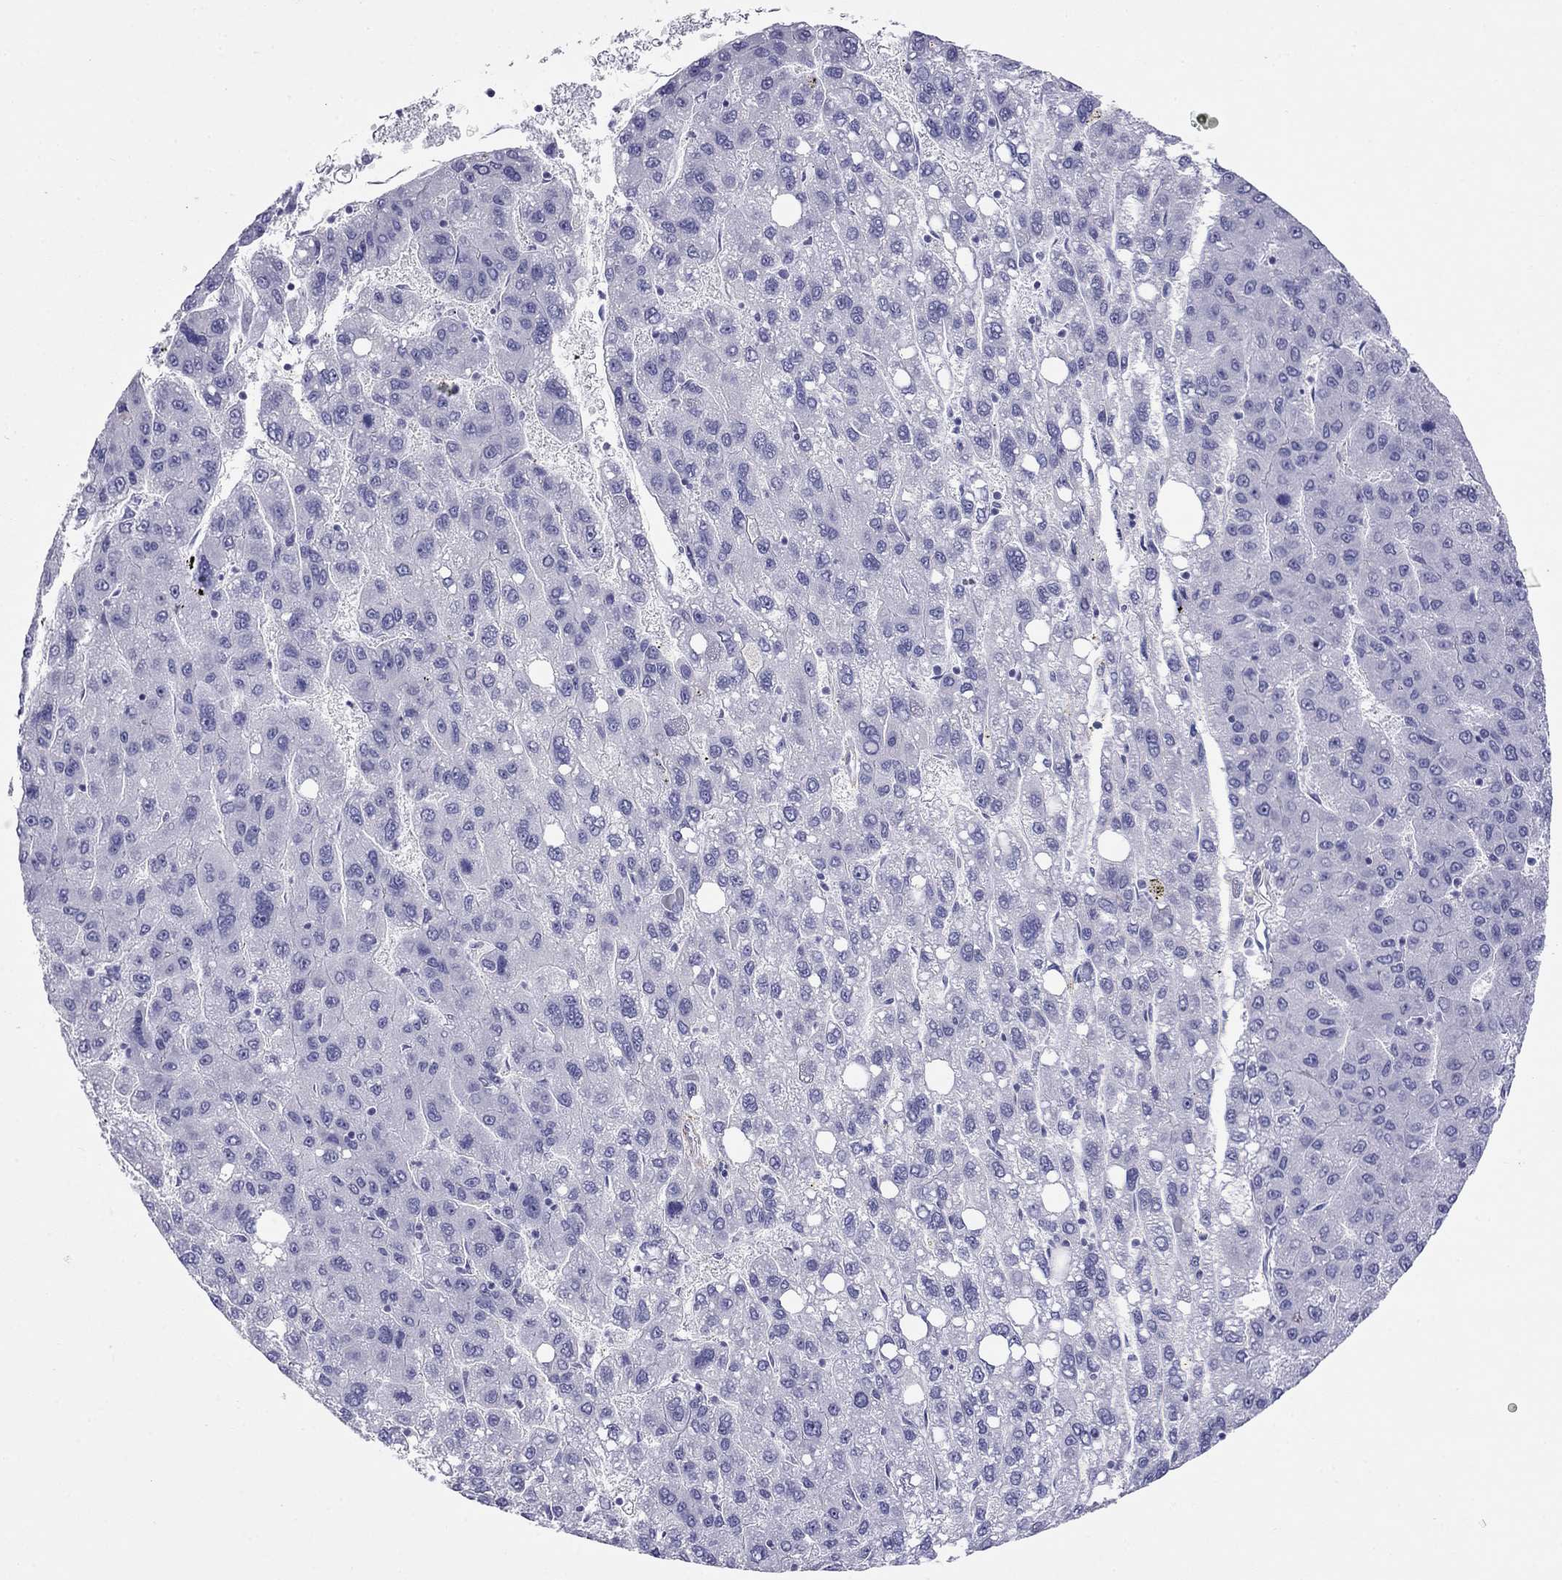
{"staining": {"intensity": "negative", "quantity": "none", "location": "none"}, "tissue": "liver cancer", "cell_type": "Tumor cells", "image_type": "cancer", "snomed": [{"axis": "morphology", "description": "Carcinoma, Hepatocellular, NOS"}, {"axis": "topography", "description": "Liver"}], "caption": "A high-resolution photomicrograph shows IHC staining of hepatocellular carcinoma (liver), which reveals no significant positivity in tumor cells.", "gene": "MYMX", "patient": {"sex": "female", "age": 82}}